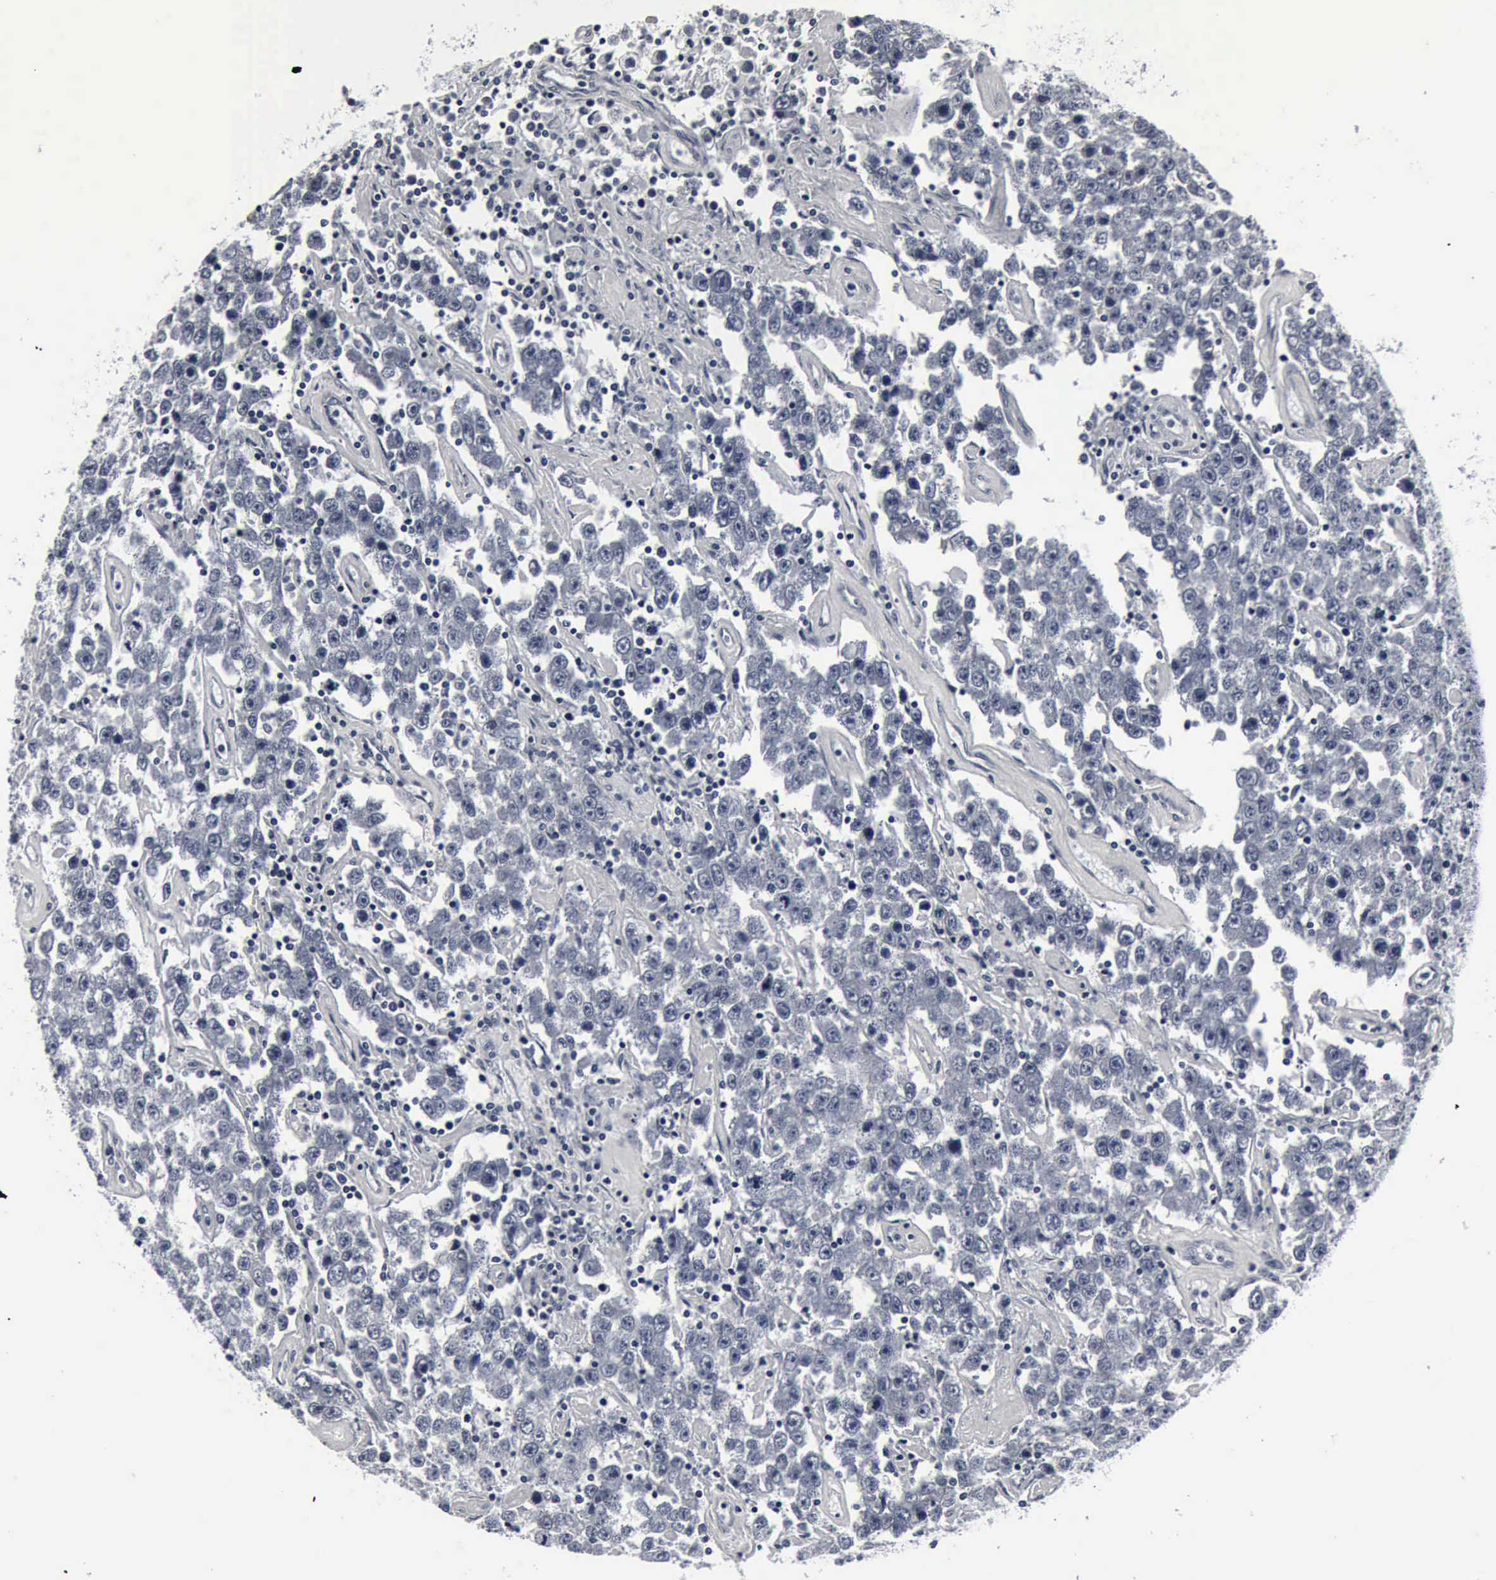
{"staining": {"intensity": "negative", "quantity": "none", "location": "none"}, "tissue": "testis cancer", "cell_type": "Tumor cells", "image_type": "cancer", "snomed": [{"axis": "morphology", "description": "Seminoma, NOS"}, {"axis": "topography", "description": "Testis"}], "caption": "IHC of testis cancer shows no positivity in tumor cells.", "gene": "SNAP25", "patient": {"sex": "male", "age": 52}}